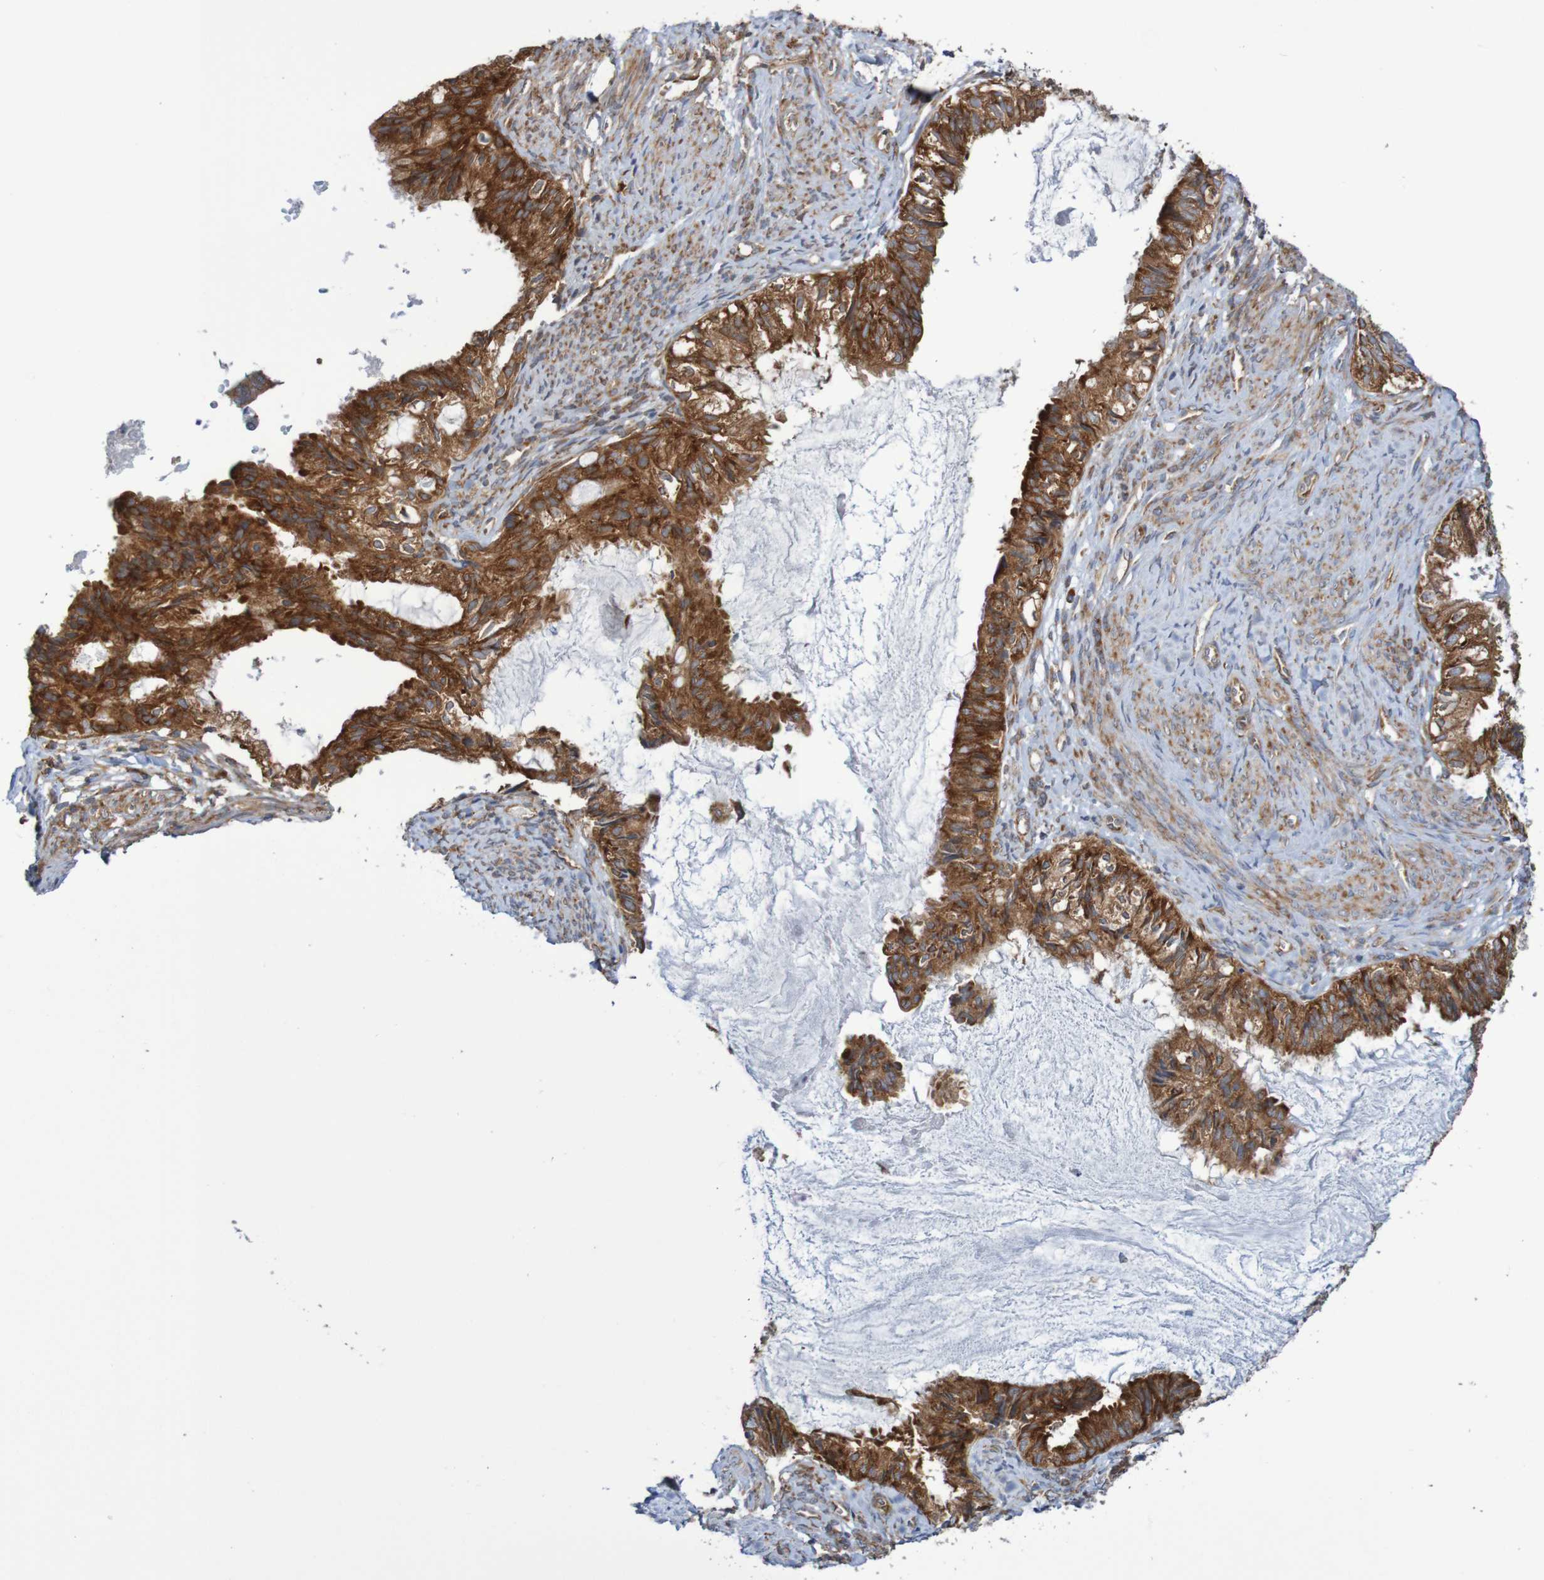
{"staining": {"intensity": "strong", "quantity": ">75%", "location": "cytoplasmic/membranous"}, "tissue": "cervical cancer", "cell_type": "Tumor cells", "image_type": "cancer", "snomed": [{"axis": "morphology", "description": "Normal tissue, NOS"}, {"axis": "morphology", "description": "Adenocarcinoma, NOS"}, {"axis": "topography", "description": "Cervix"}, {"axis": "topography", "description": "Endometrium"}], "caption": "Tumor cells show high levels of strong cytoplasmic/membranous positivity in approximately >75% of cells in cervical cancer. (Stains: DAB (3,3'-diaminobenzidine) in brown, nuclei in blue, Microscopy: brightfield microscopy at high magnification).", "gene": "LRRC47", "patient": {"sex": "female", "age": 86}}